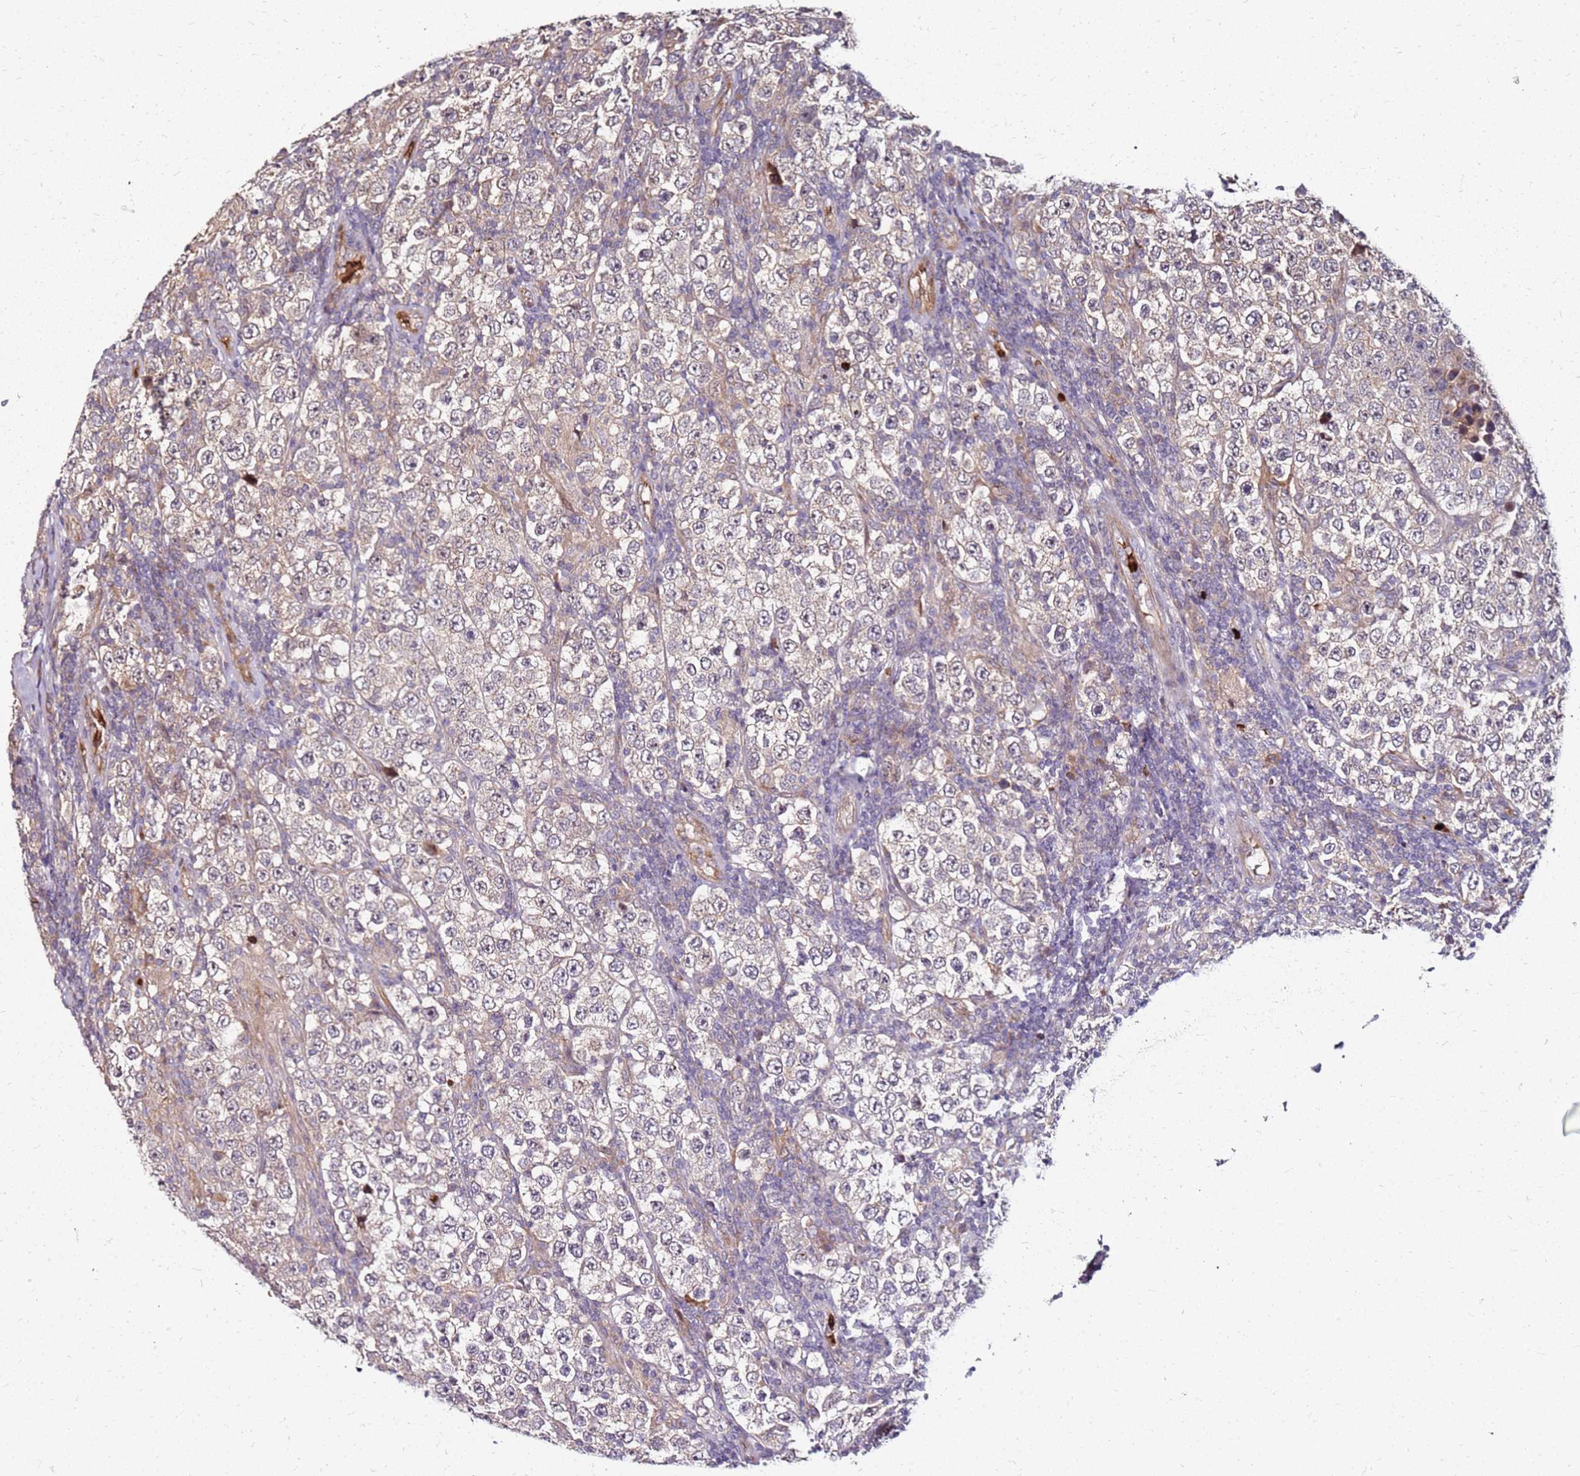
{"staining": {"intensity": "negative", "quantity": "none", "location": "none"}, "tissue": "testis cancer", "cell_type": "Tumor cells", "image_type": "cancer", "snomed": [{"axis": "morphology", "description": "Normal tissue, NOS"}, {"axis": "morphology", "description": "Urothelial carcinoma, High grade"}, {"axis": "morphology", "description": "Seminoma, NOS"}, {"axis": "morphology", "description": "Carcinoma, Embryonal, NOS"}, {"axis": "topography", "description": "Urinary bladder"}, {"axis": "topography", "description": "Testis"}], "caption": "Testis cancer was stained to show a protein in brown. There is no significant staining in tumor cells.", "gene": "RNF11", "patient": {"sex": "male", "age": 41}}